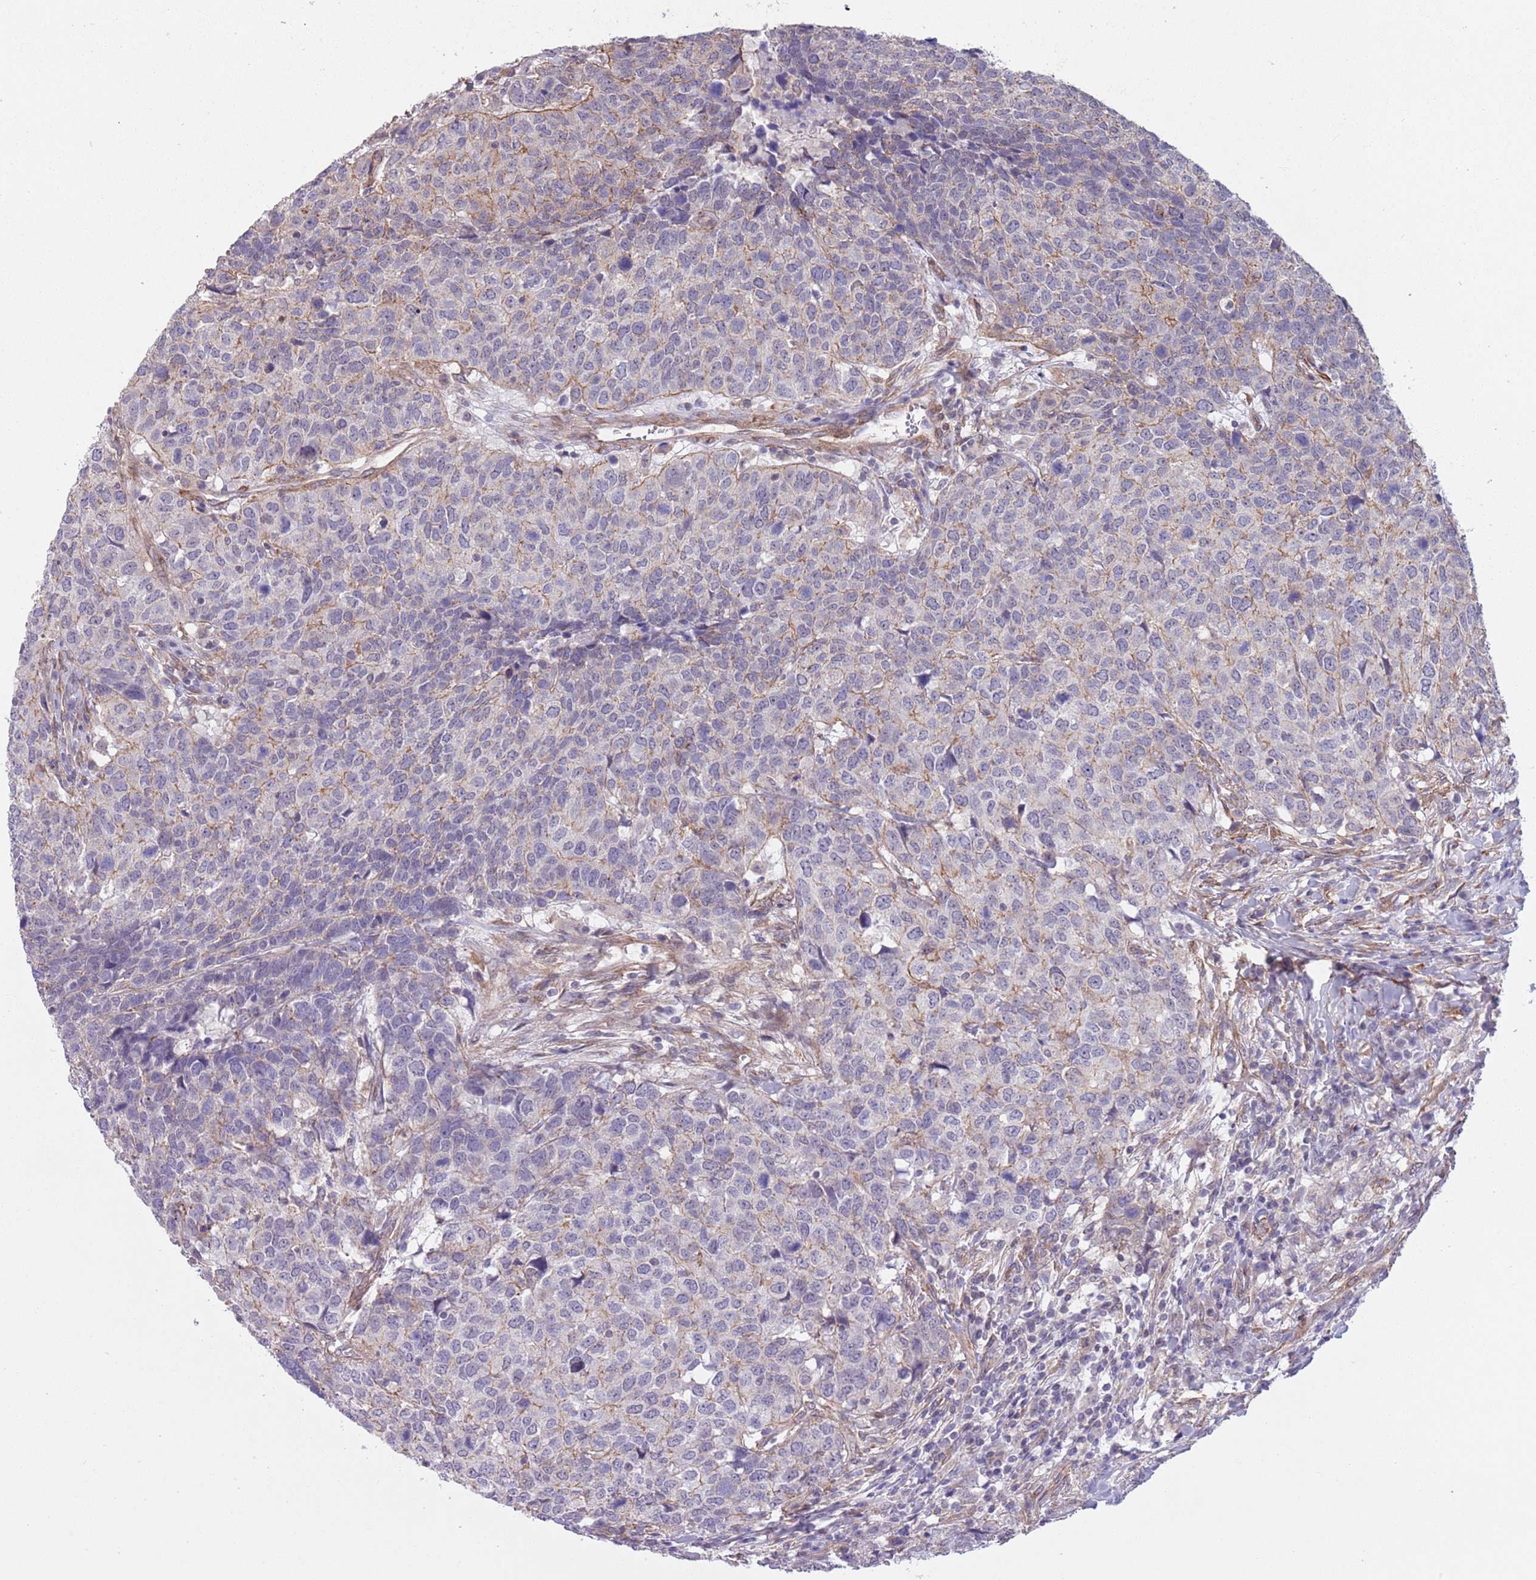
{"staining": {"intensity": "weak", "quantity": "25%-75%", "location": "cytoplasmic/membranous"}, "tissue": "head and neck cancer", "cell_type": "Tumor cells", "image_type": "cancer", "snomed": [{"axis": "morphology", "description": "Normal tissue, NOS"}, {"axis": "morphology", "description": "Squamous cell carcinoma, NOS"}, {"axis": "topography", "description": "Skeletal muscle"}, {"axis": "topography", "description": "Vascular tissue"}, {"axis": "topography", "description": "Peripheral nerve tissue"}, {"axis": "topography", "description": "Head-Neck"}], "caption": "Head and neck cancer (squamous cell carcinoma) was stained to show a protein in brown. There is low levels of weak cytoplasmic/membranous staining in about 25%-75% of tumor cells.", "gene": "CREBZF", "patient": {"sex": "male", "age": 66}}